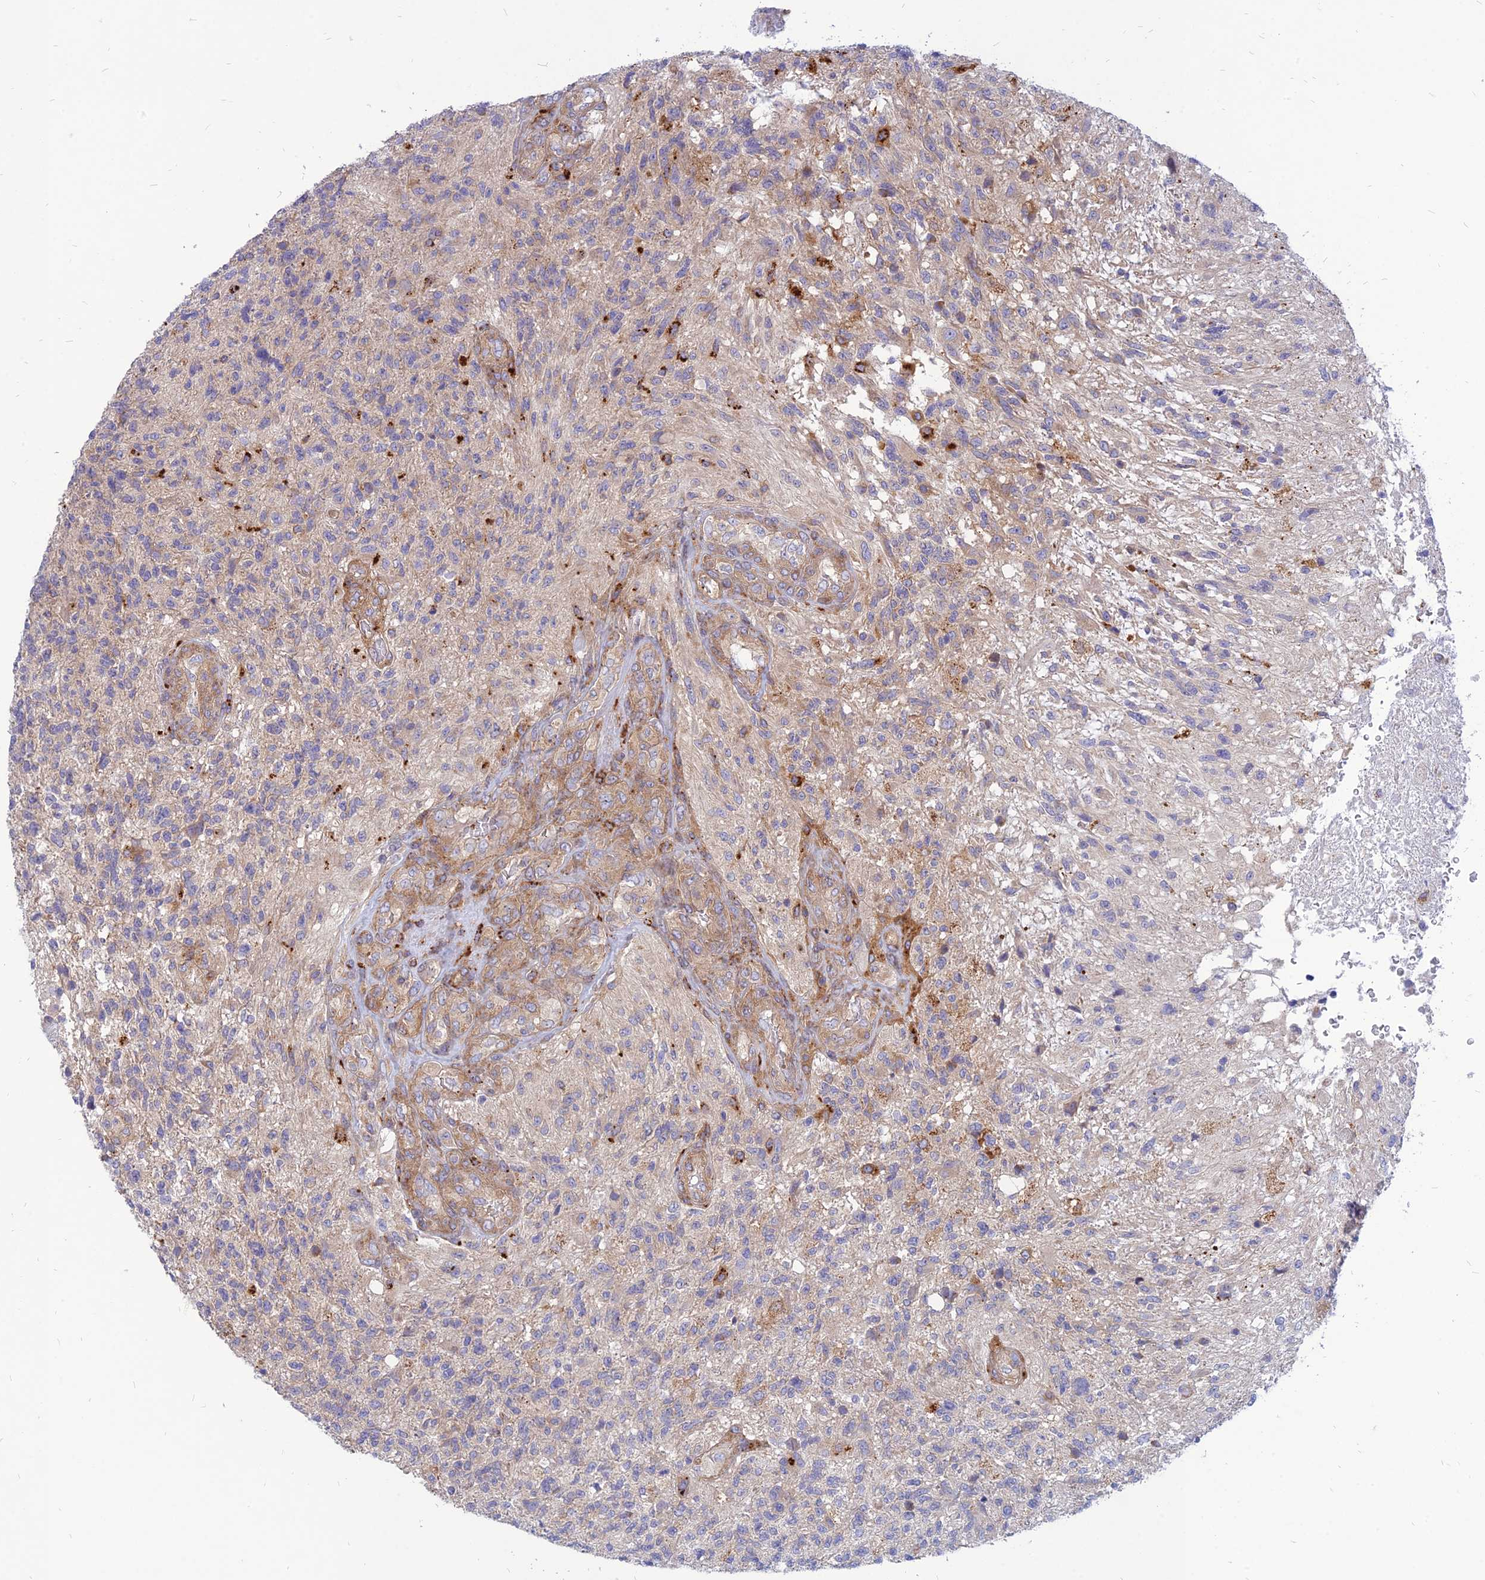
{"staining": {"intensity": "negative", "quantity": "none", "location": "none"}, "tissue": "glioma", "cell_type": "Tumor cells", "image_type": "cancer", "snomed": [{"axis": "morphology", "description": "Glioma, malignant, High grade"}, {"axis": "topography", "description": "Brain"}], "caption": "High magnification brightfield microscopy of glioma stained with DAB (3,3'-diaminobenzidine) (brown) and counterstained with hematoxylin (blue): tumor cells show no significant staining.", "gene": "PHKA2", "patient": {"sex": "male", "age": 56}}